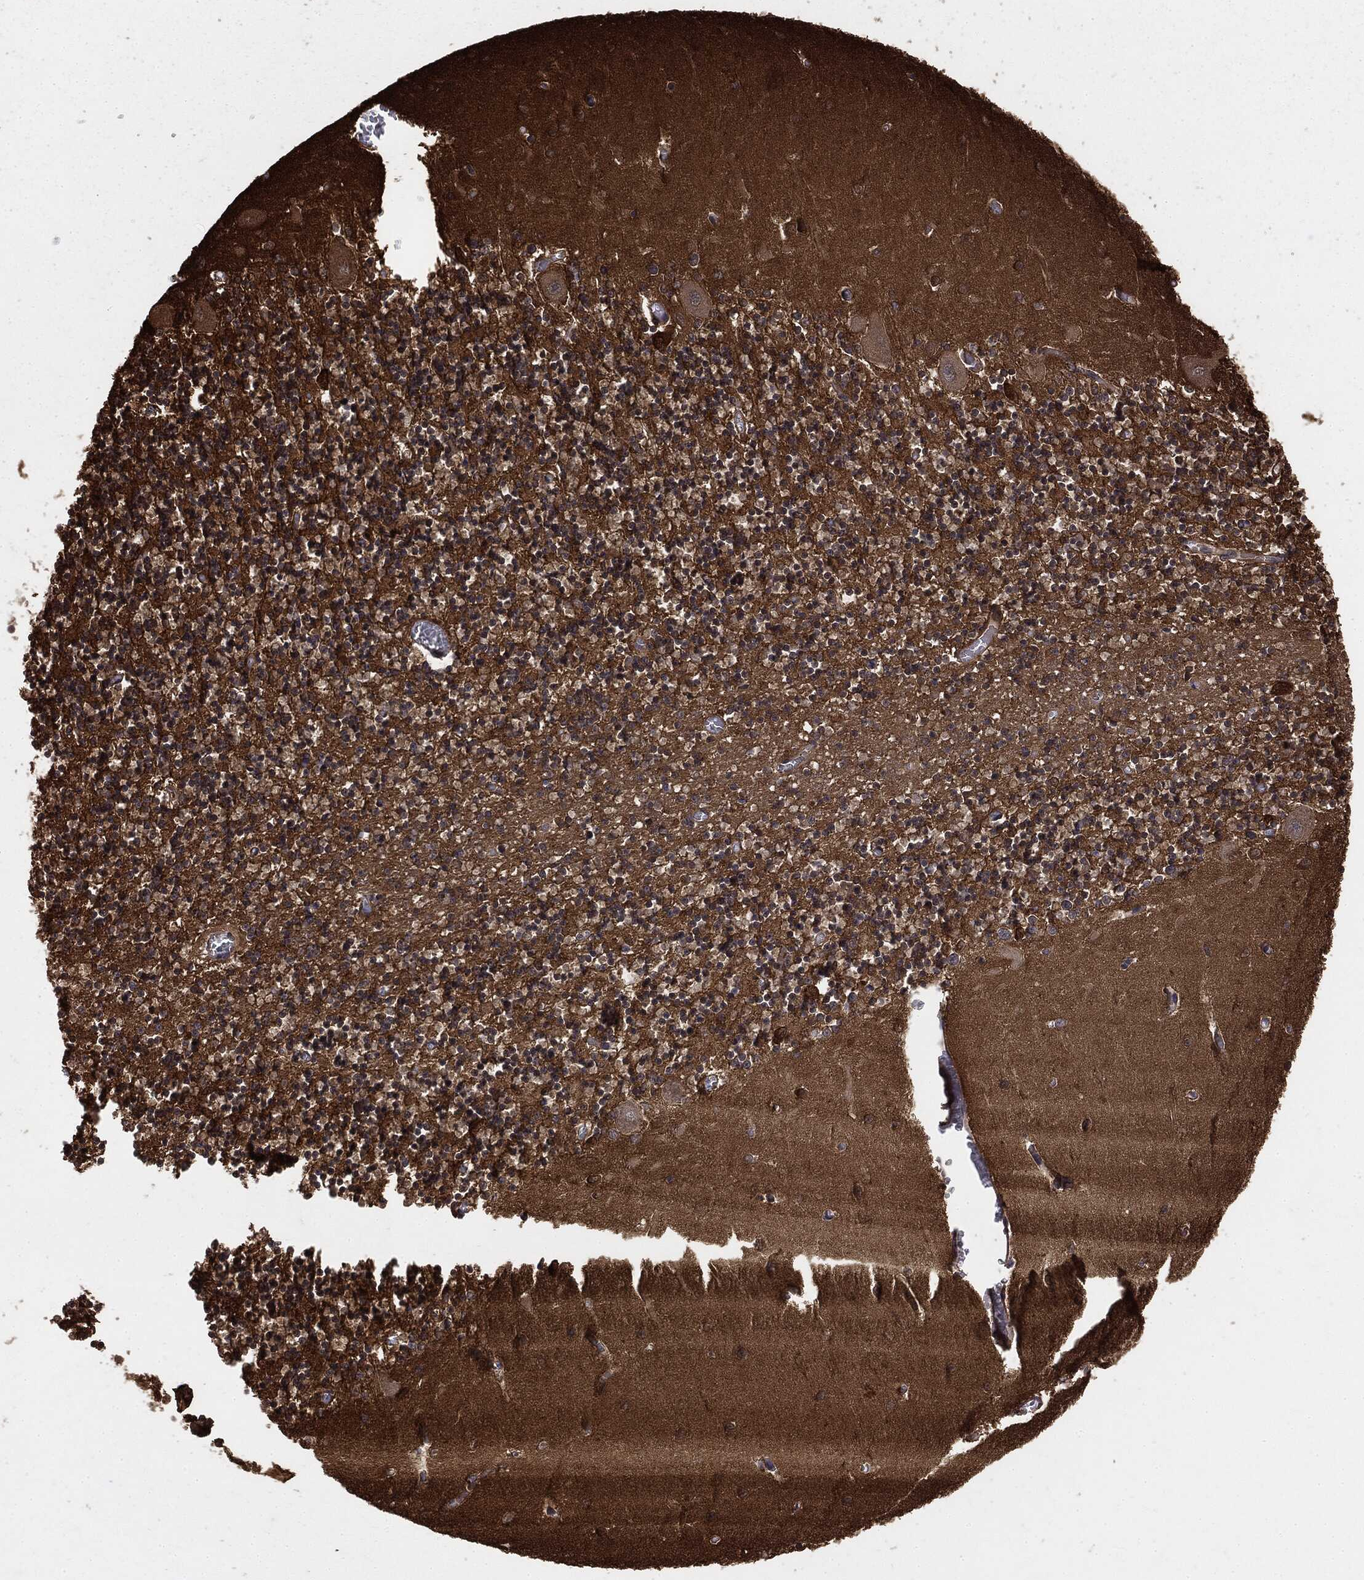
{"staining": {"intensity": "negative", "quantity": "none", "location": "none"}, "tissue": "cerebellum", "cell_type": "Cells in granular layer", "image_type": "normal", "snomed": [{"axis": "morphology", "description": "Normal tissue, NOS"}, {"axis": "topography", "description": "Cerebellum"}], "caption": "High power microscopy photomicrograph of an IHC image of benign cerebellum, revealing no significant expression in cells in granular layer. The staining is performed using DAB brown chromogen with nuclei counter-stained in using hematoxylin.", "gene": "GNB5", "patient": {"sex": "female", "age": 64}}